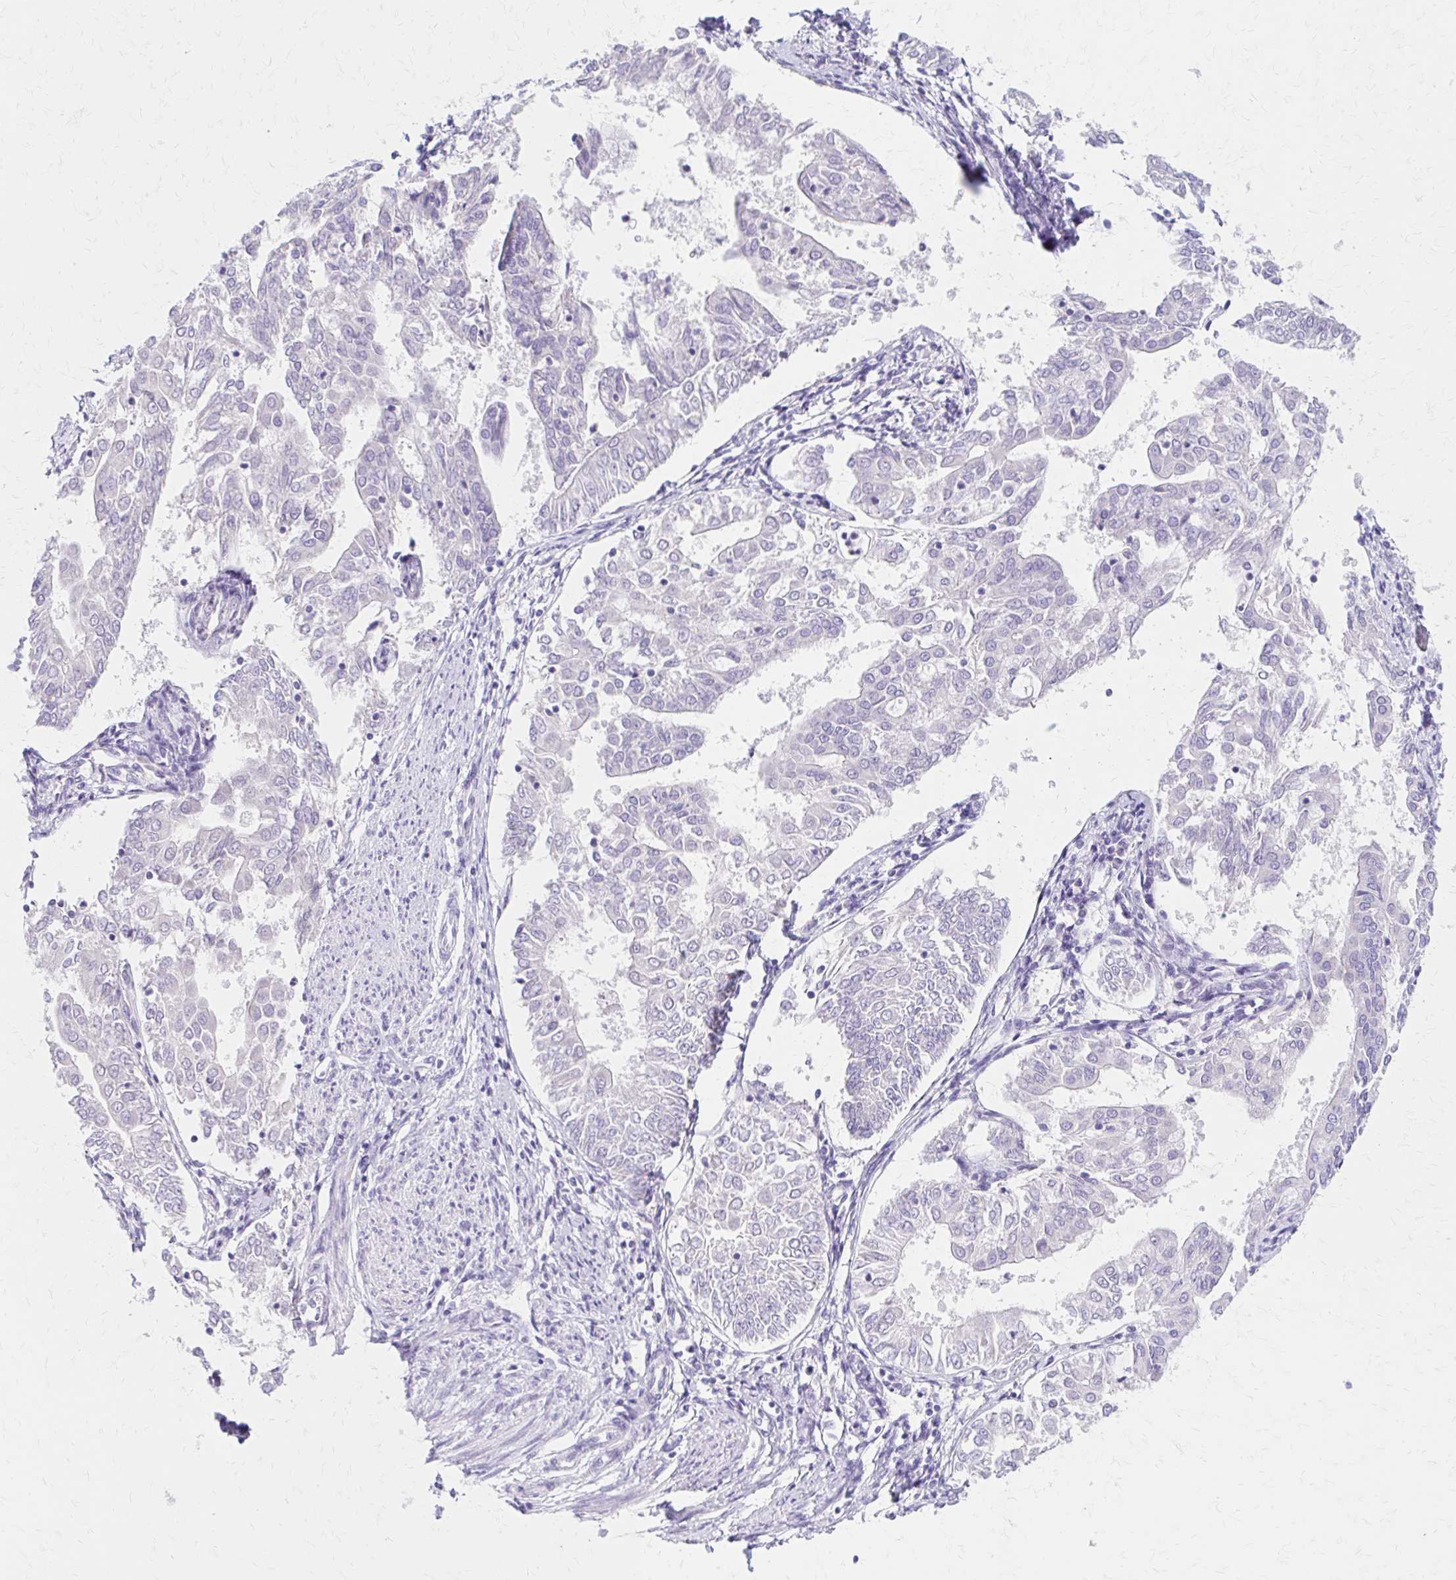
{"staining": {"intensity": "negative", "quantity": "none", "location": "none"}, "tissue": "endometrial cancer", "cell_type": "Tumor cells", "image_type": "cancer", "snomed": [{"axis": "morphology", "description": "Adenocarcinoma, NOS"}, {"axis": "topography", "description": "Endometrium"}], "caption": "DAB (3,3'-diaminobenzidine) immunohistochemical staining of endometrial cancer displays no significant staining in tumor cells.", "gene": "AZGP1", "patient": {"sex": "female", "age": 68}}